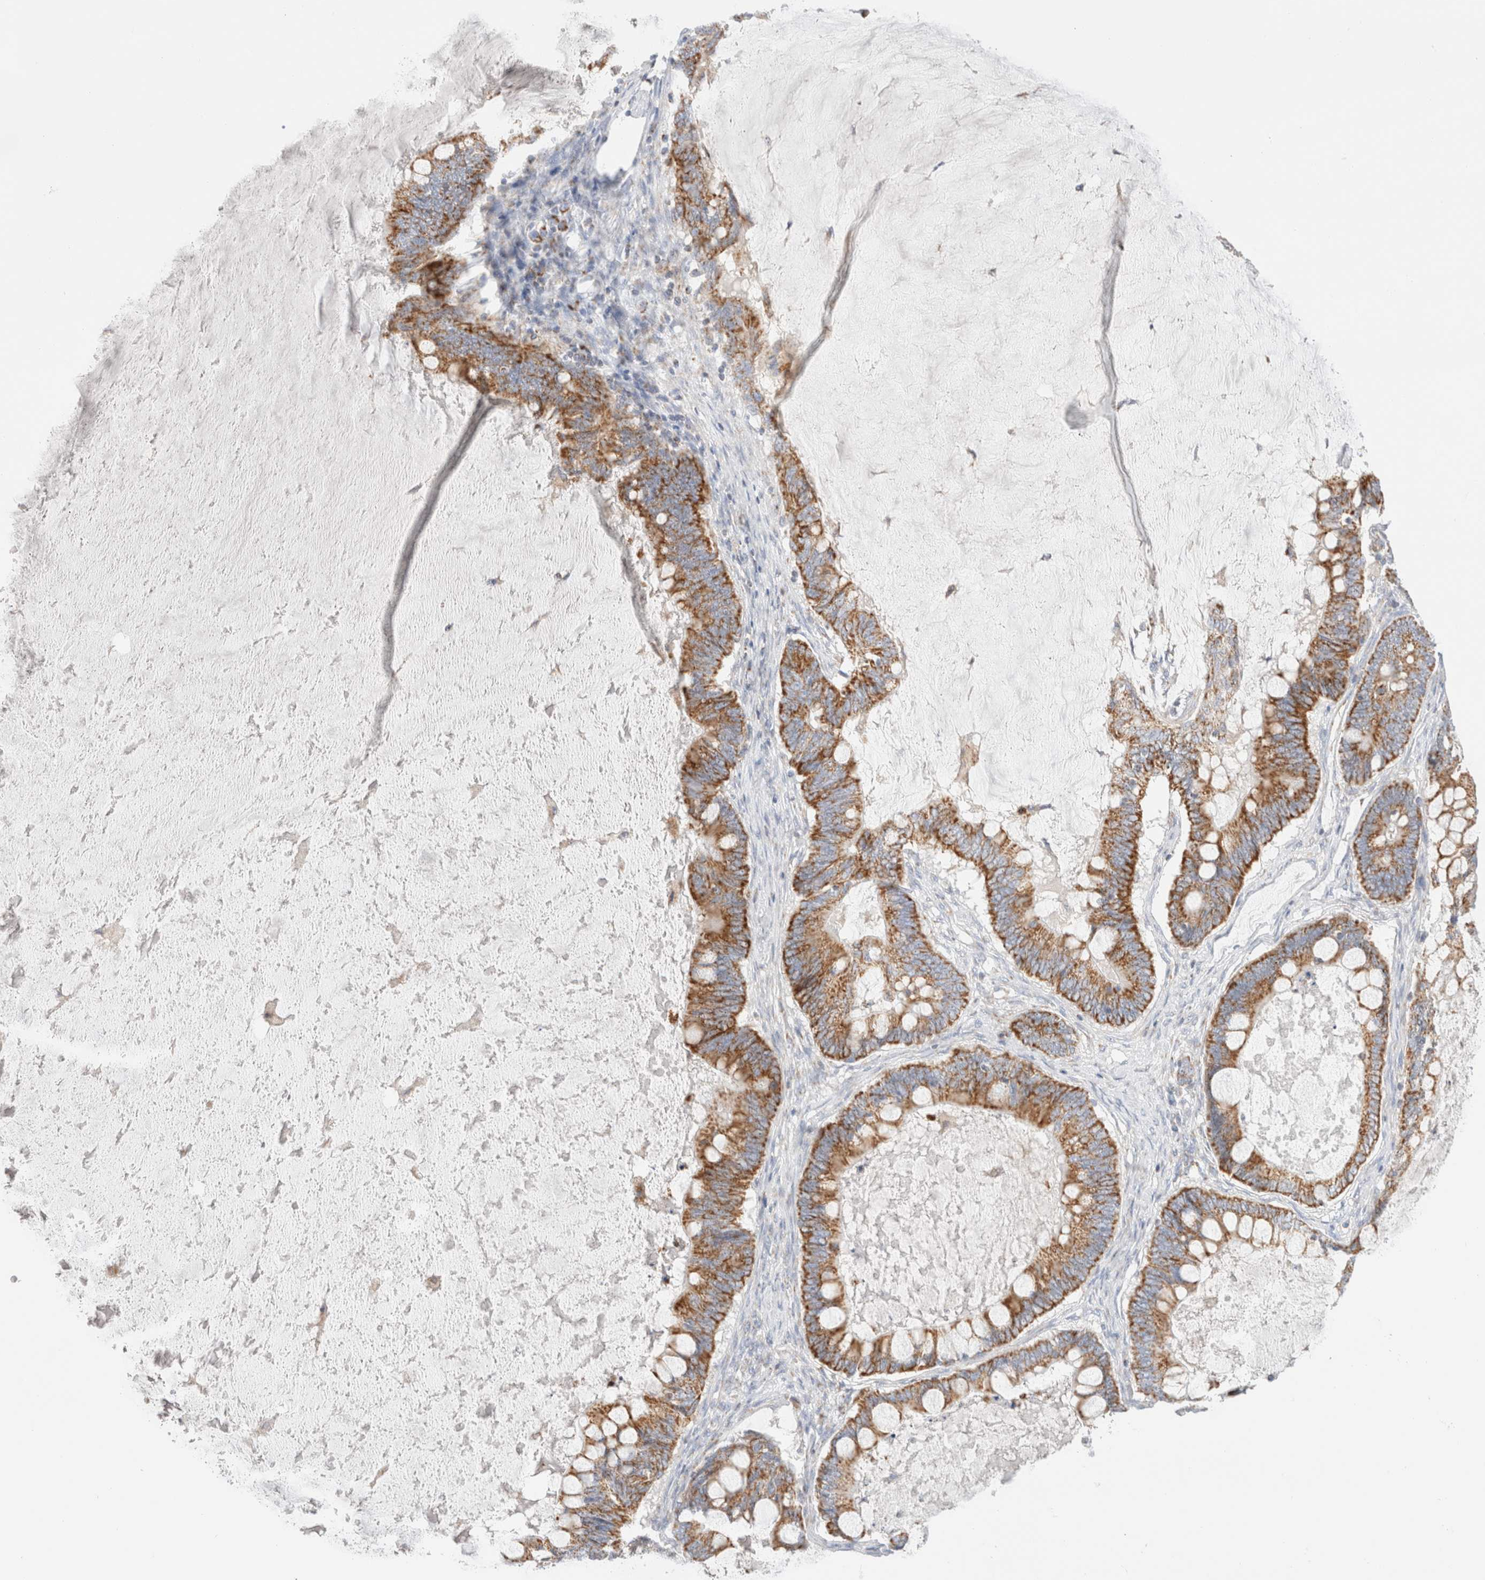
{"staining": {"intensity": "moderate", "quantity": ">75%", "location": "cytoplasmic/membranous"}, "tissue": "ovarian cancer", "cell_type": "Tumor cells", "image_type": "cancer", "snomed": [{"axis": "morphology", "description": "Cystadenocarcinoma, mucinous, NOS"}, {"axis": "topography", "description": "Ovary"}], "caption": "Human ovarian cancer (mucinous cystadenocarcinoma) stained for a protein (brown) shows moderate cytoplasmic/membranous positive staining in approximately >75% of tumor cells.", "gene": "ATP6V1C1", "patient": {"sex": "female", "age": 61}}